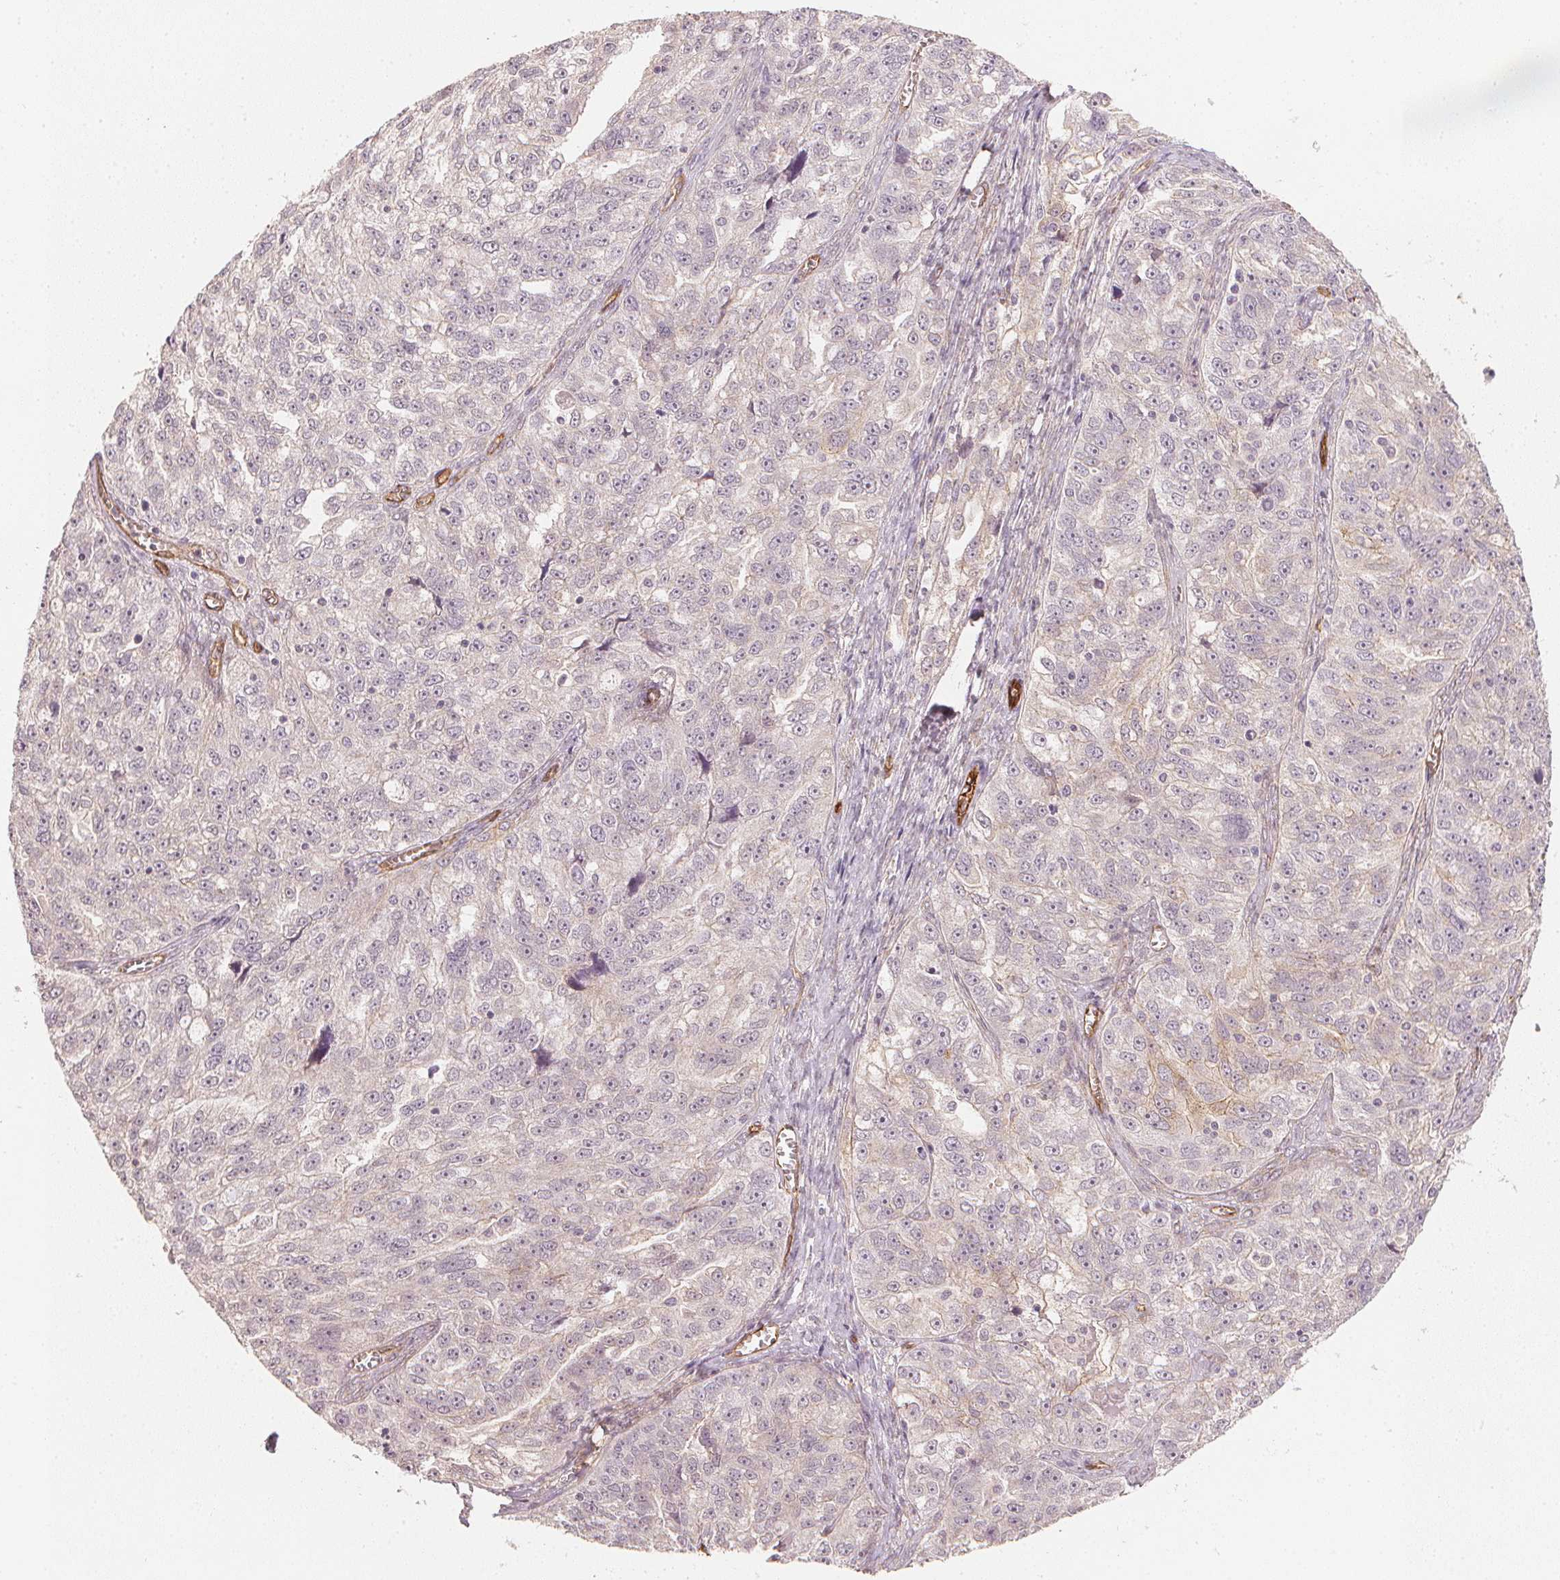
{"staining": {"intensity": "negative", "quantity": "none", "location": "none"}, "tissue": "ovarian cancer", "cell_type": "Tumor cells", "image_type": "cancer", "snomed": [{"axis": "morphology", "description": "Cystadenocarcinoma, serous, NOS"}, {"axis": "topography", "description": "Ovary"}], "caption": "Immunohistochemical staining of human ovarian serous cystadenocarcinoma displays no significant expression in tumor cells.", "gene": "CIB1", "patient": {"sex": "female", "age": 51}}